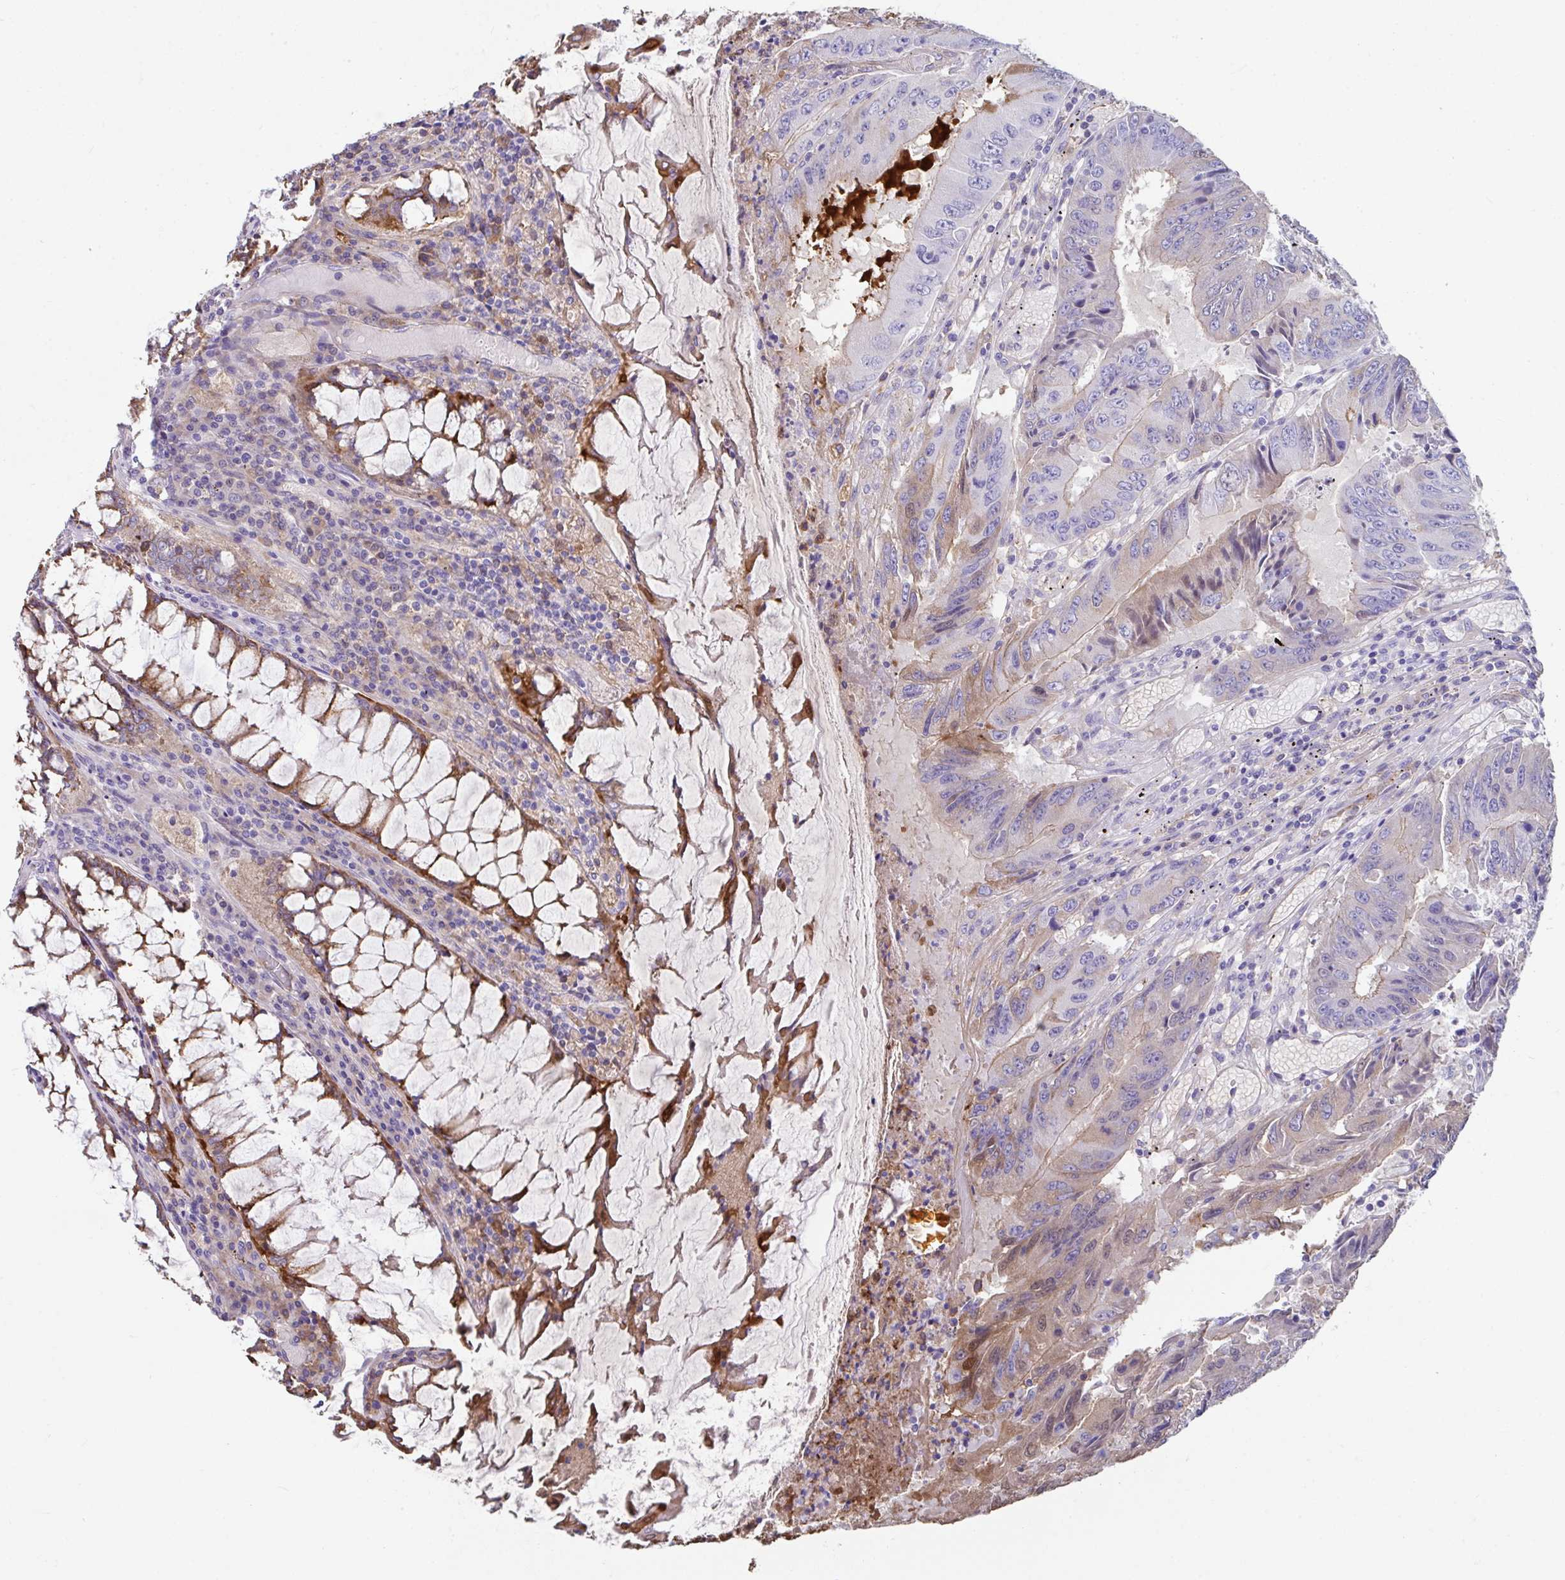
{"staining": {"intensity": "moderate", "quantity": "<25%", "location": "cytoplasmic/membranous,nuclear"}, "tissue": "colorectal cancer", "cell_type": "Tumor cells", "image_type": "cancer", "snomed": [{"axis": "morphology", "description": "Adenocarcinoma, NOS"}, {"axis": "topography", "description": "Colon"}], "caption": "A brown stain shows moderate cytoplasmic/membranous and nuclear expression of a protein in human colorectal cancer tumor cells.", "gene": "ZNF813", "patient": {"sex": "male", "age": 53}}